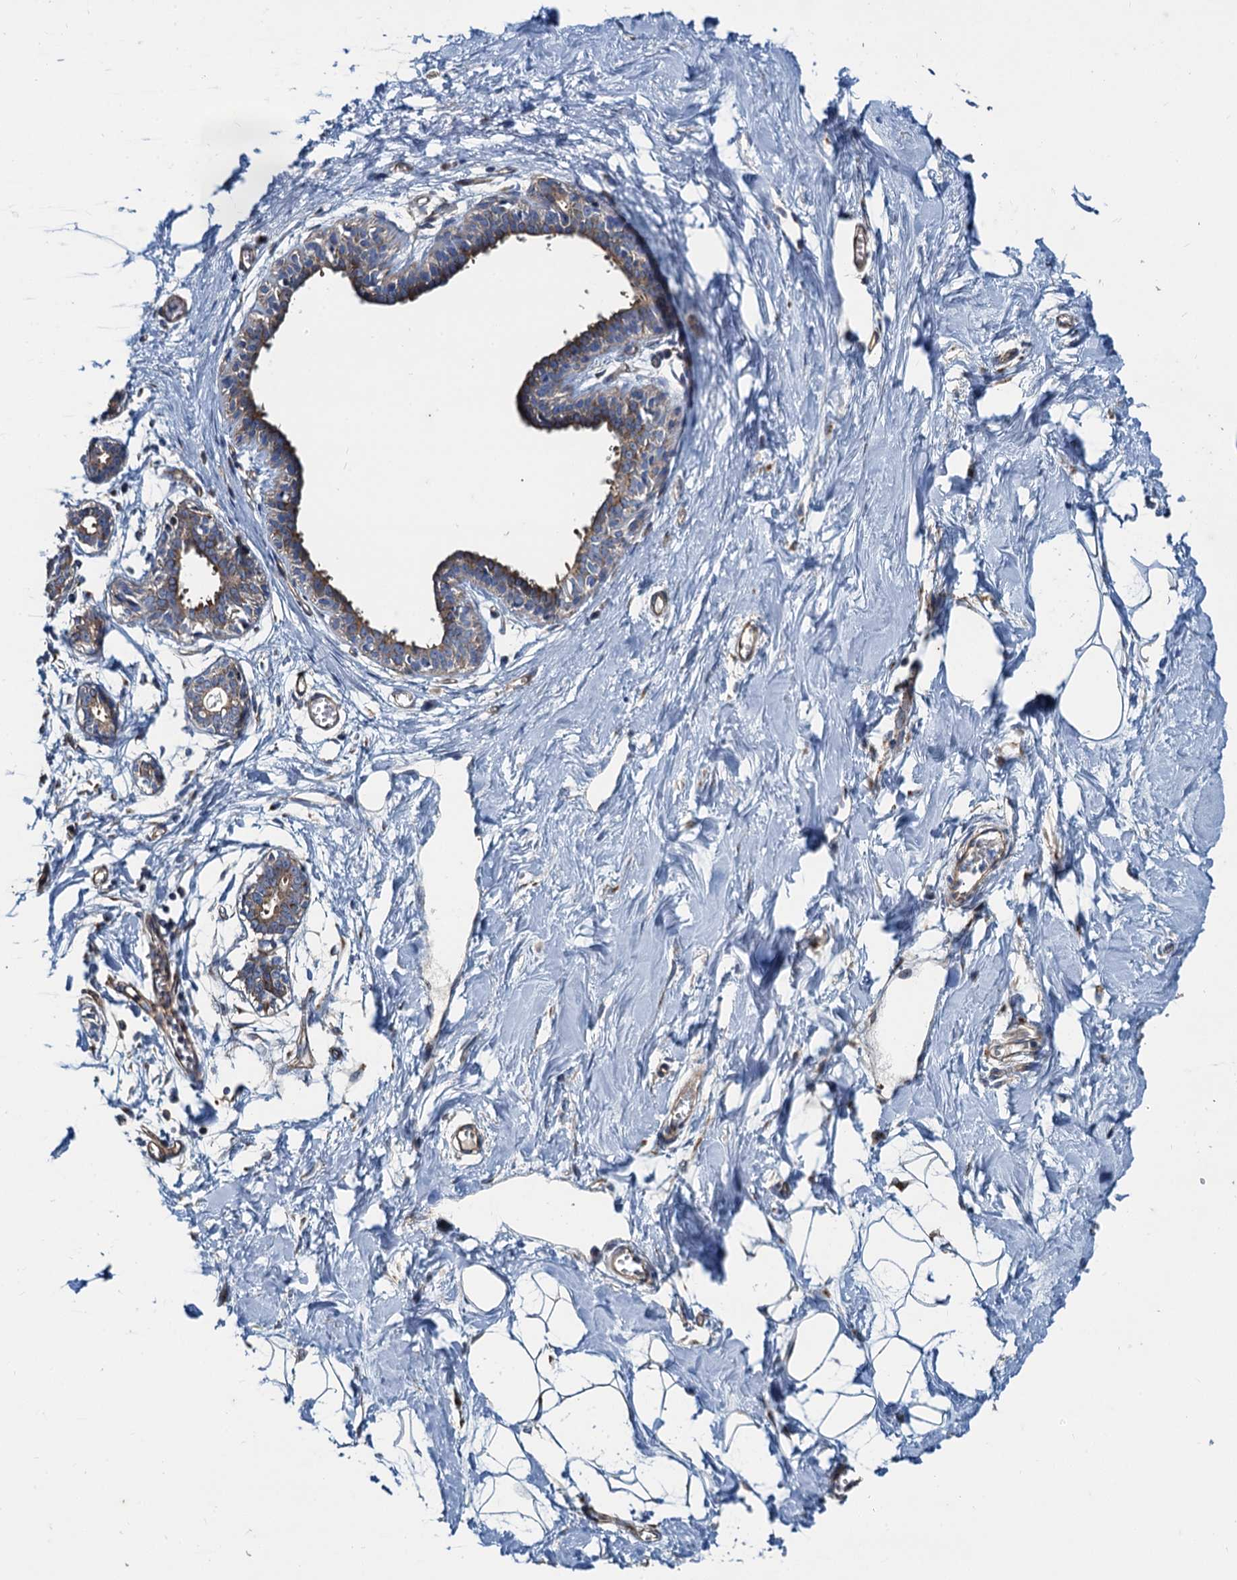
{"staining": {"intensity": "negative", "quantity": "none", "location": "none"}, "tissue": "breast", "cell_type": "Adipocytes", "image_type": "normal", "snomed": [{"axis": "morphology", "description": "Normal tissue, NOS"}, {"axis": "topography", "description": "Breast"}], "caption": "This photomicrograph is of unremarkable breast stained with IHC to label a protein in brown with the nuclei are counter-stained blue. There is no expression in adipocytes.", "gene": "NGRN", "patient": {"sex": "female", "age": 27}}